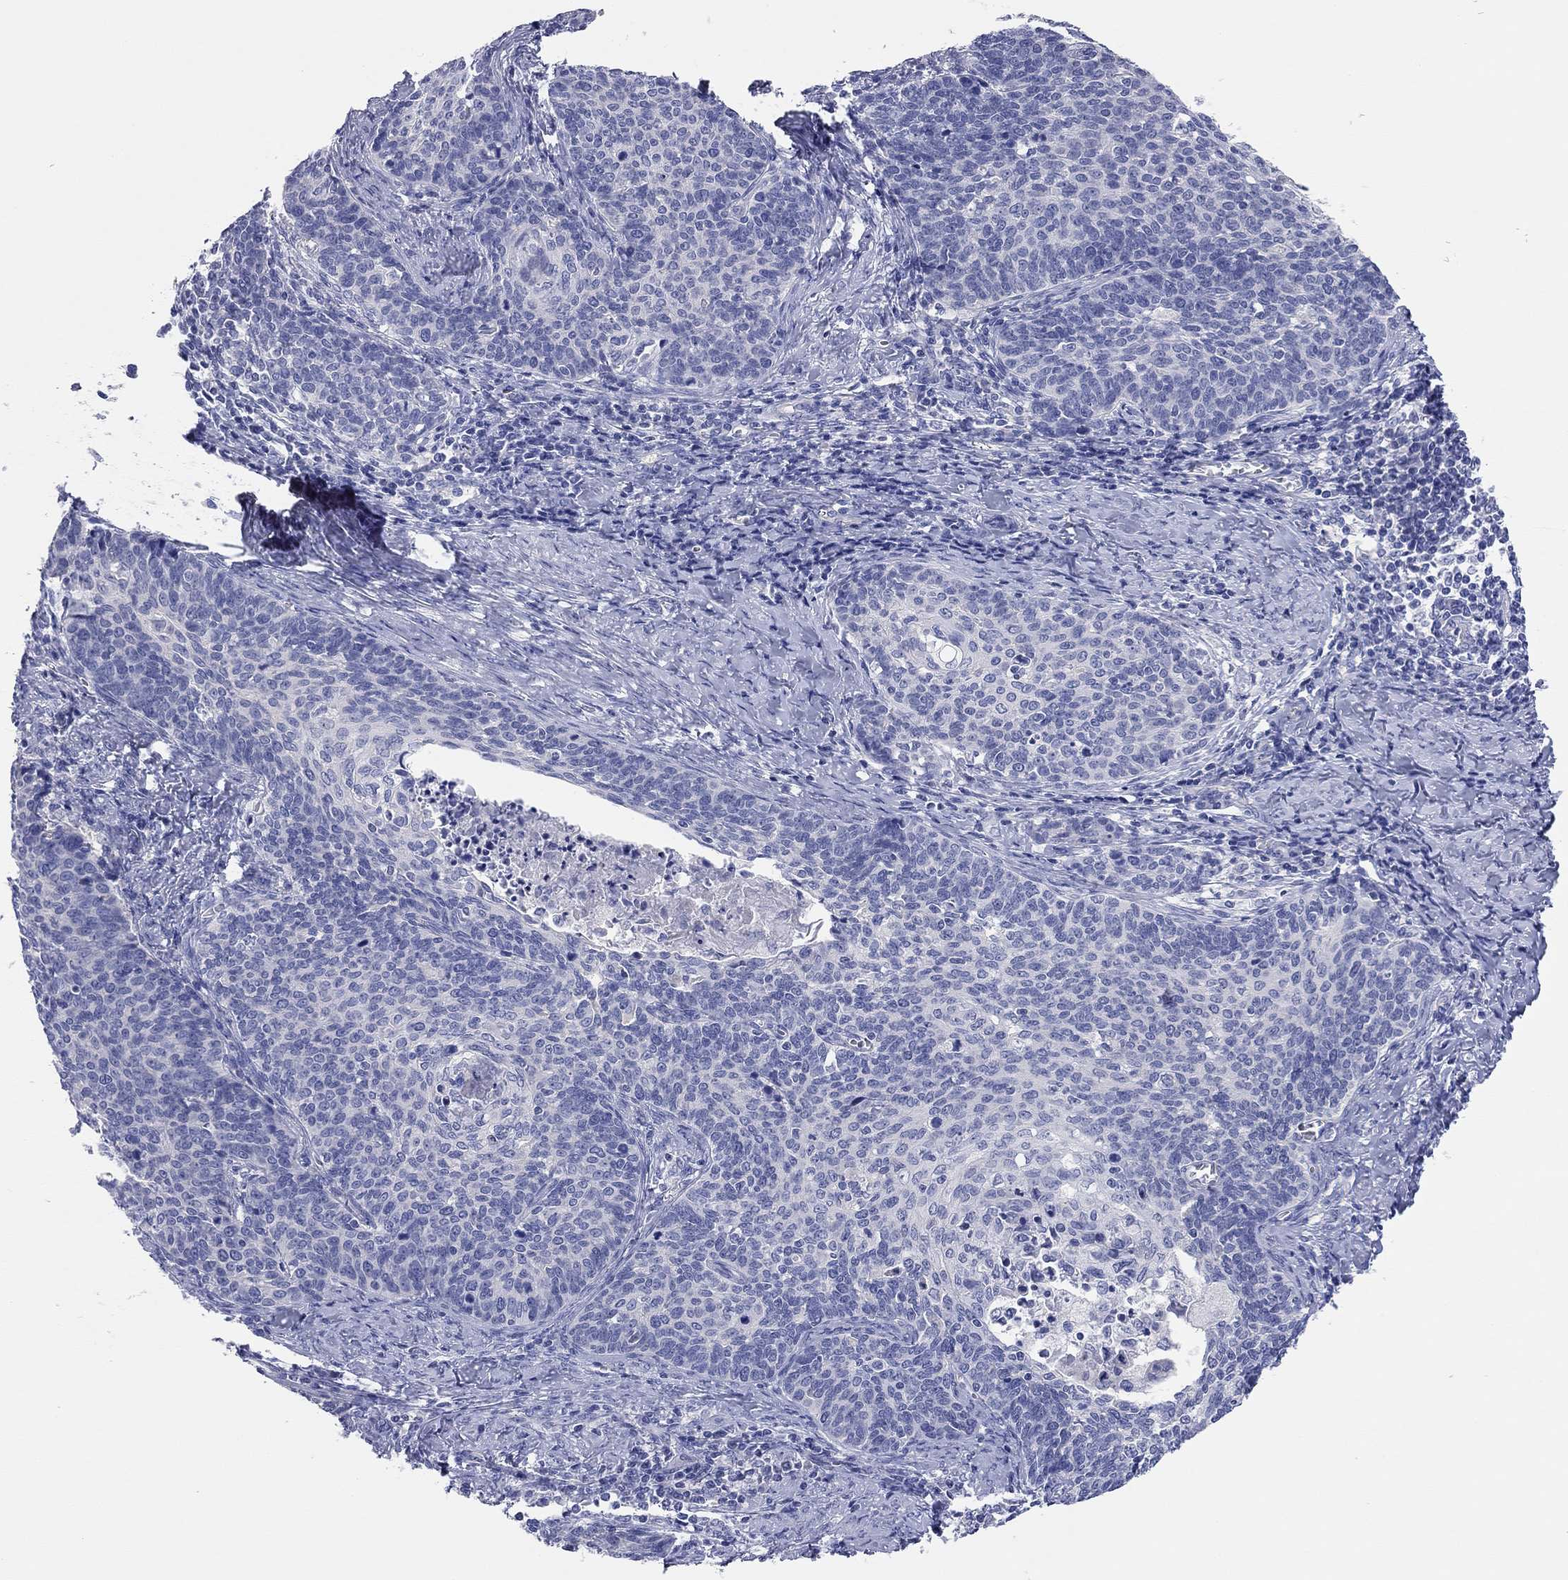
{"staining": {"intensity": "negative", "quantity": "none", "location": "none"}, "tissue": "cervical cancer", "cell_type": "Tumor cells", "image_type": "cancer", "snomed": [{"axis": "morphology", "description": "Normal tissue, NOS"}, {"axis": "morphology", "description": "Squamous cell carcinoma, NOS"}, {"axis": "topography", "description": "Cervix"}], "caption": "The photomicrograph exhibits no significant expression in tumor cells of cervical cancer (squamous cell carcinoma).", "gene": "TMEM221", "patient": {"sex": "female", "age": 39}}